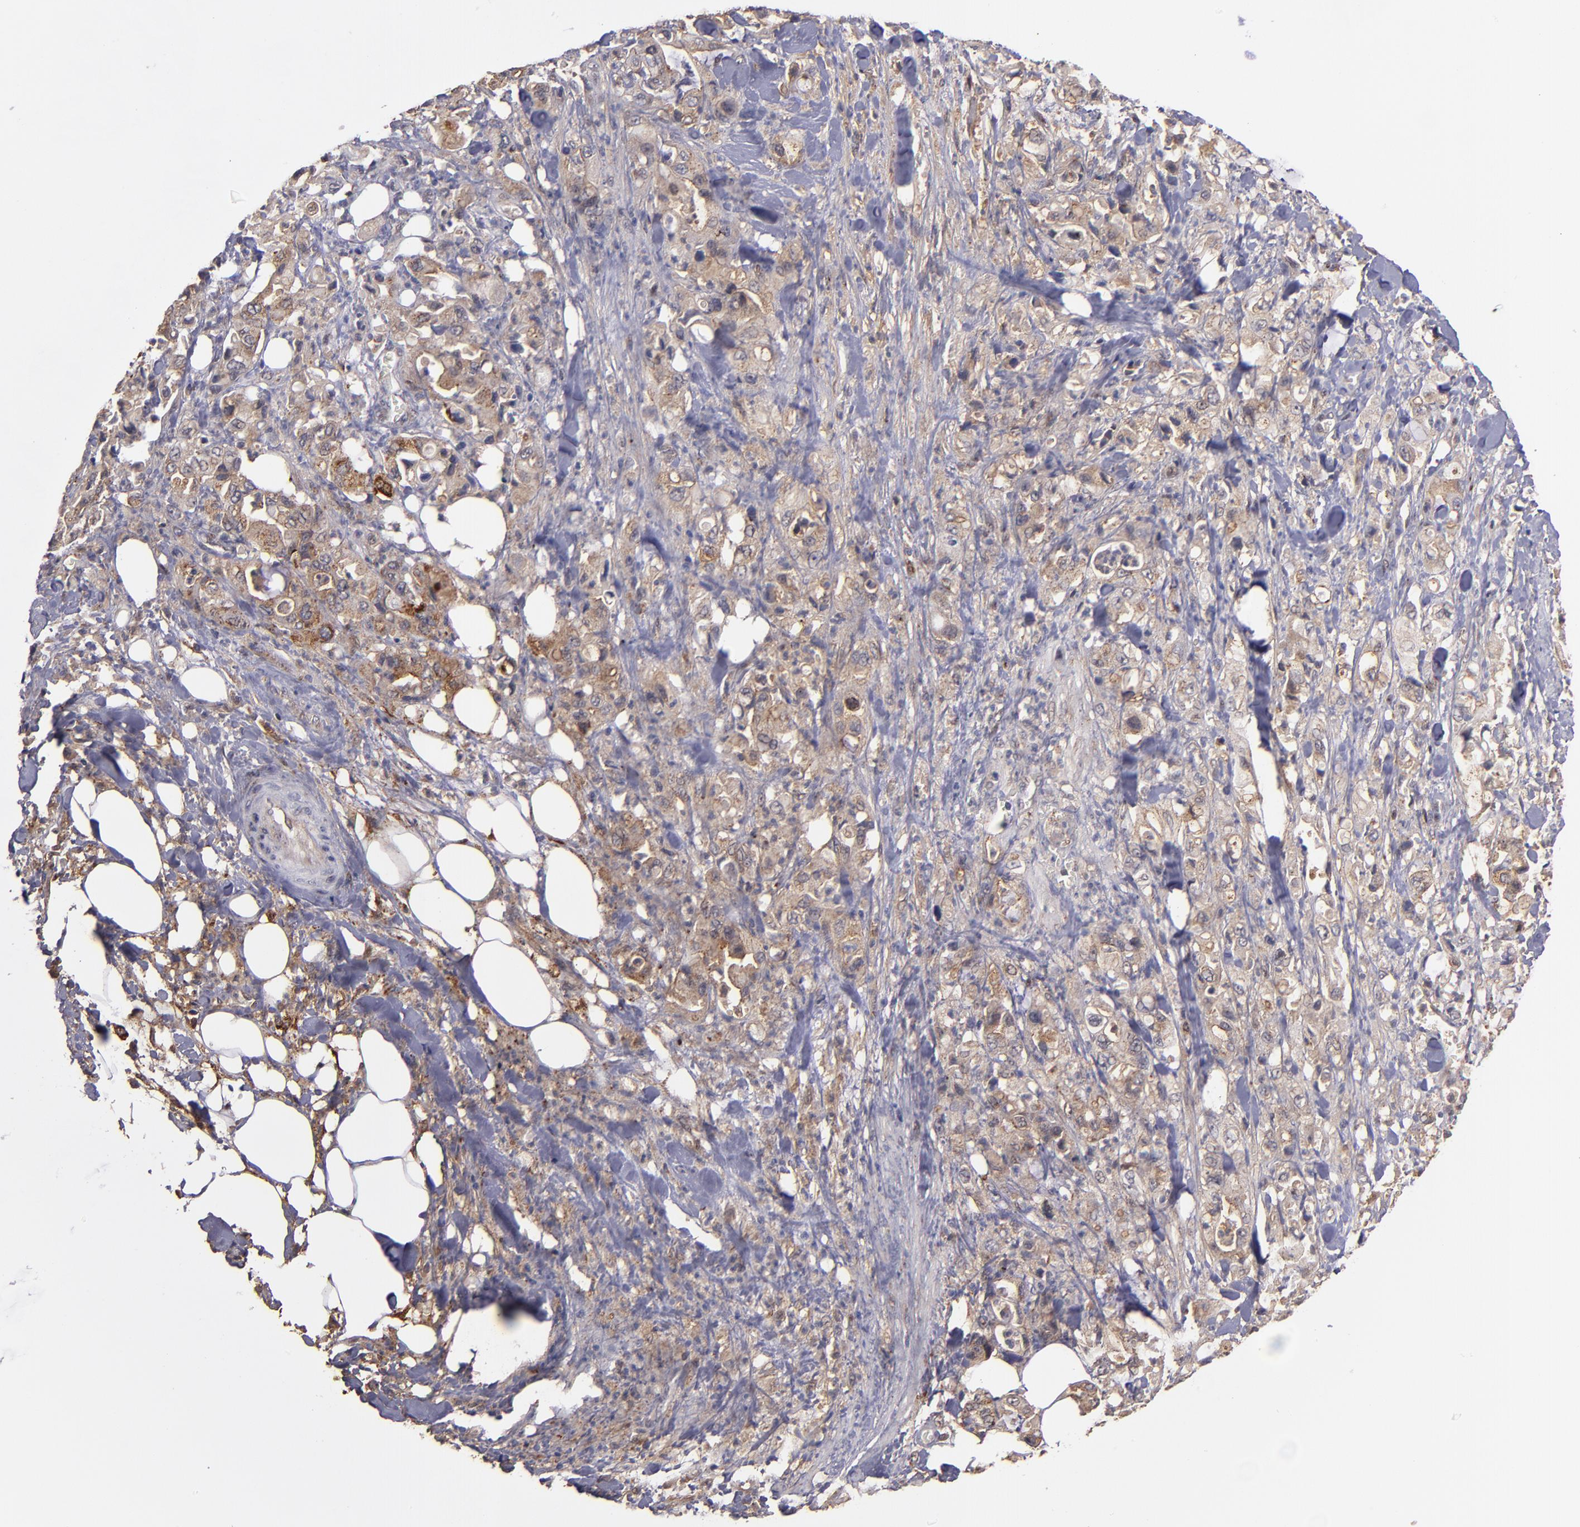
{"staining": {"intensity": "moderate", "quantity": "25%-75%", "location": "cytoplasmic/membranous"}, "tissue": "pancreatic cancer", "cell_type": "Tumor cells", "image_type": "cancer", "snomed": [{"axis": "morphology", "description": "Adenocarcinoma, NOS"}, {"axis": "topography", "description": "Pancreas"}], "caption": "Immunohistochemical staining of human pancreatic cancer (adenocarcinoma) exhibits medium levels of moderate cytoplasmic/membranous protein staining in approximately 25%-75% of tumor cells.", "gene": "ZFYVE1", "patient": {"sex": "male", "age": 70}}